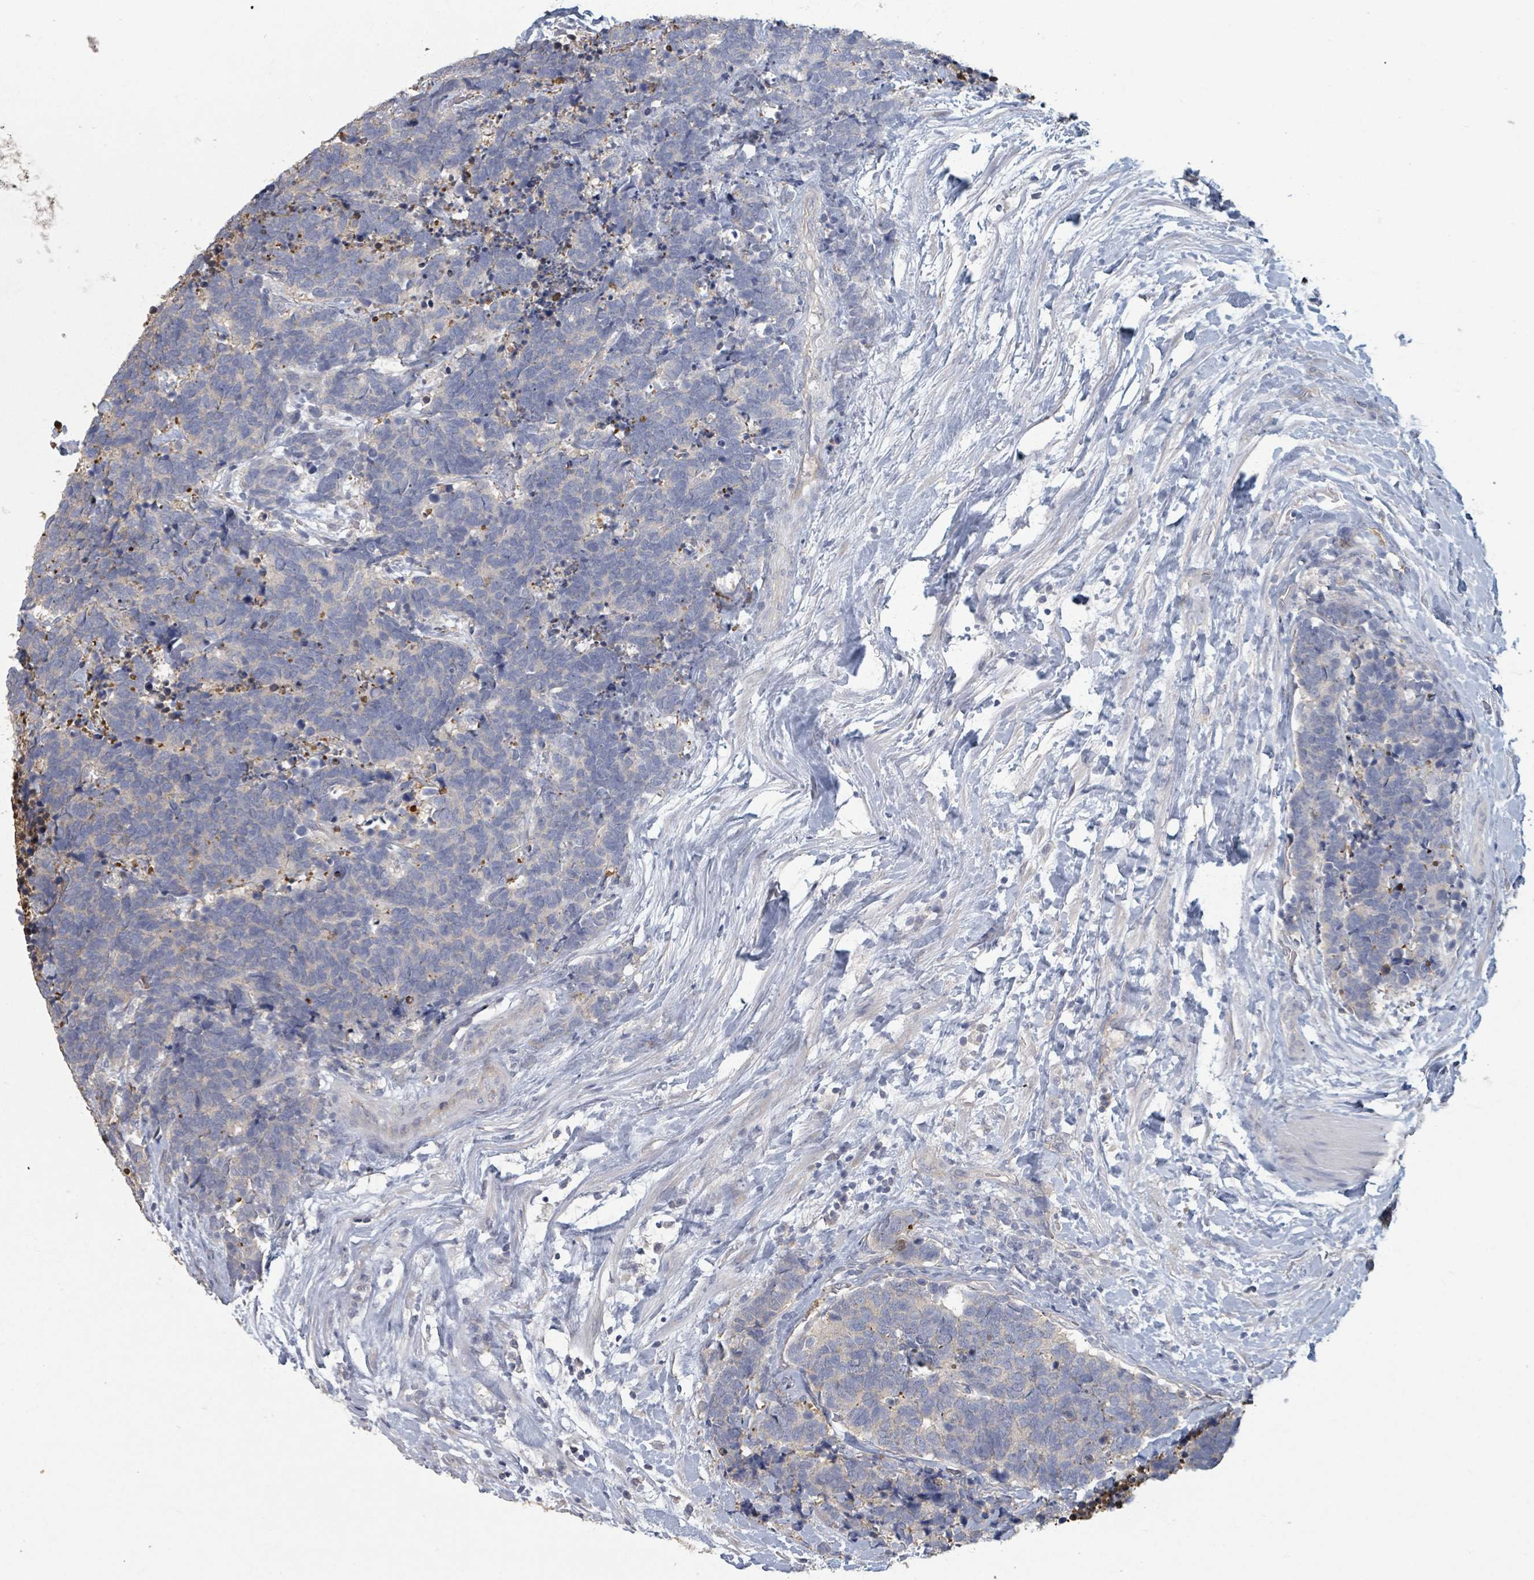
{"staining": {"intensity": "negative", "quantity": "none", "location": "none"}, "tissue": "carcinoid", "cell_type": "Tumor cells", "image_type": "cancer", "snomed": [{"axis": "morphology", "description": "Carcinoma, NOS"}, {"axis": "morphology", "description": "Carcinoid, malignant, NOS"}, {"axis": "topography", "description": "Prostate"}], "caption": "Tumor cells show no significant protein staining in carcinoid (malignant). The staining is performed using DAB brown chromogen with nuclei counter-stained in using hematoxylin.", "gene": "PLAUR", "patient": {"sex": "male", "age": 57}}